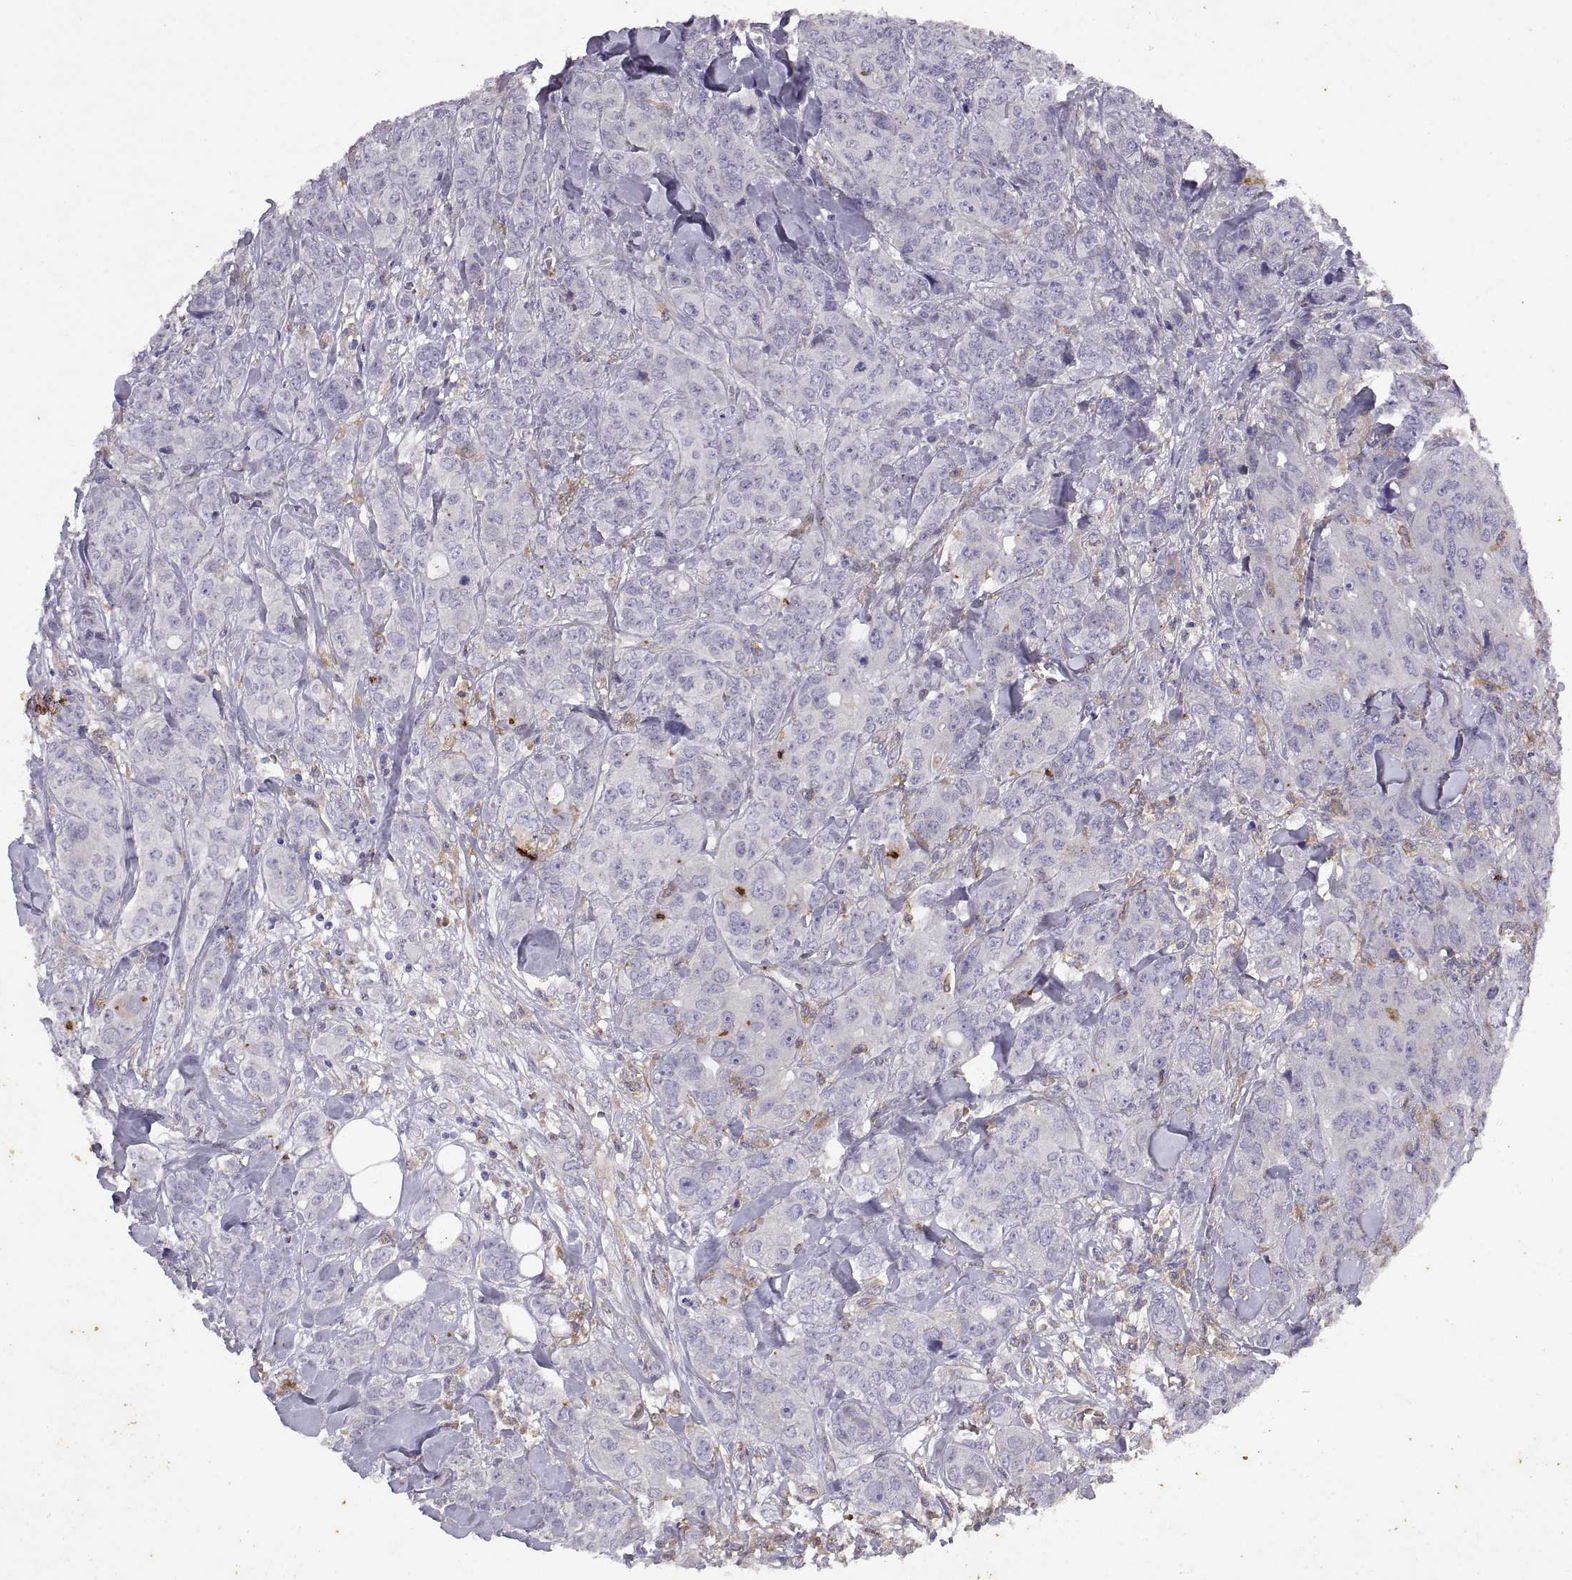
{"staining": {"intensity": "negative", "quantity": "none", "location": "none"}, "tissue": "breast cancer", "cell_type": "Tumor cells", "image_type": "cancer", "snomed": [{"axis": "morphology", "description": "Duct carcinoma"}, {"axis": "topography", "description": "Breast"}], "caption": "There is no significant expression in tumor cells of breast cancer (intraductal carcinoma).", "gene": "DOK3", "patient": {"sex": "female", "age": 43}}